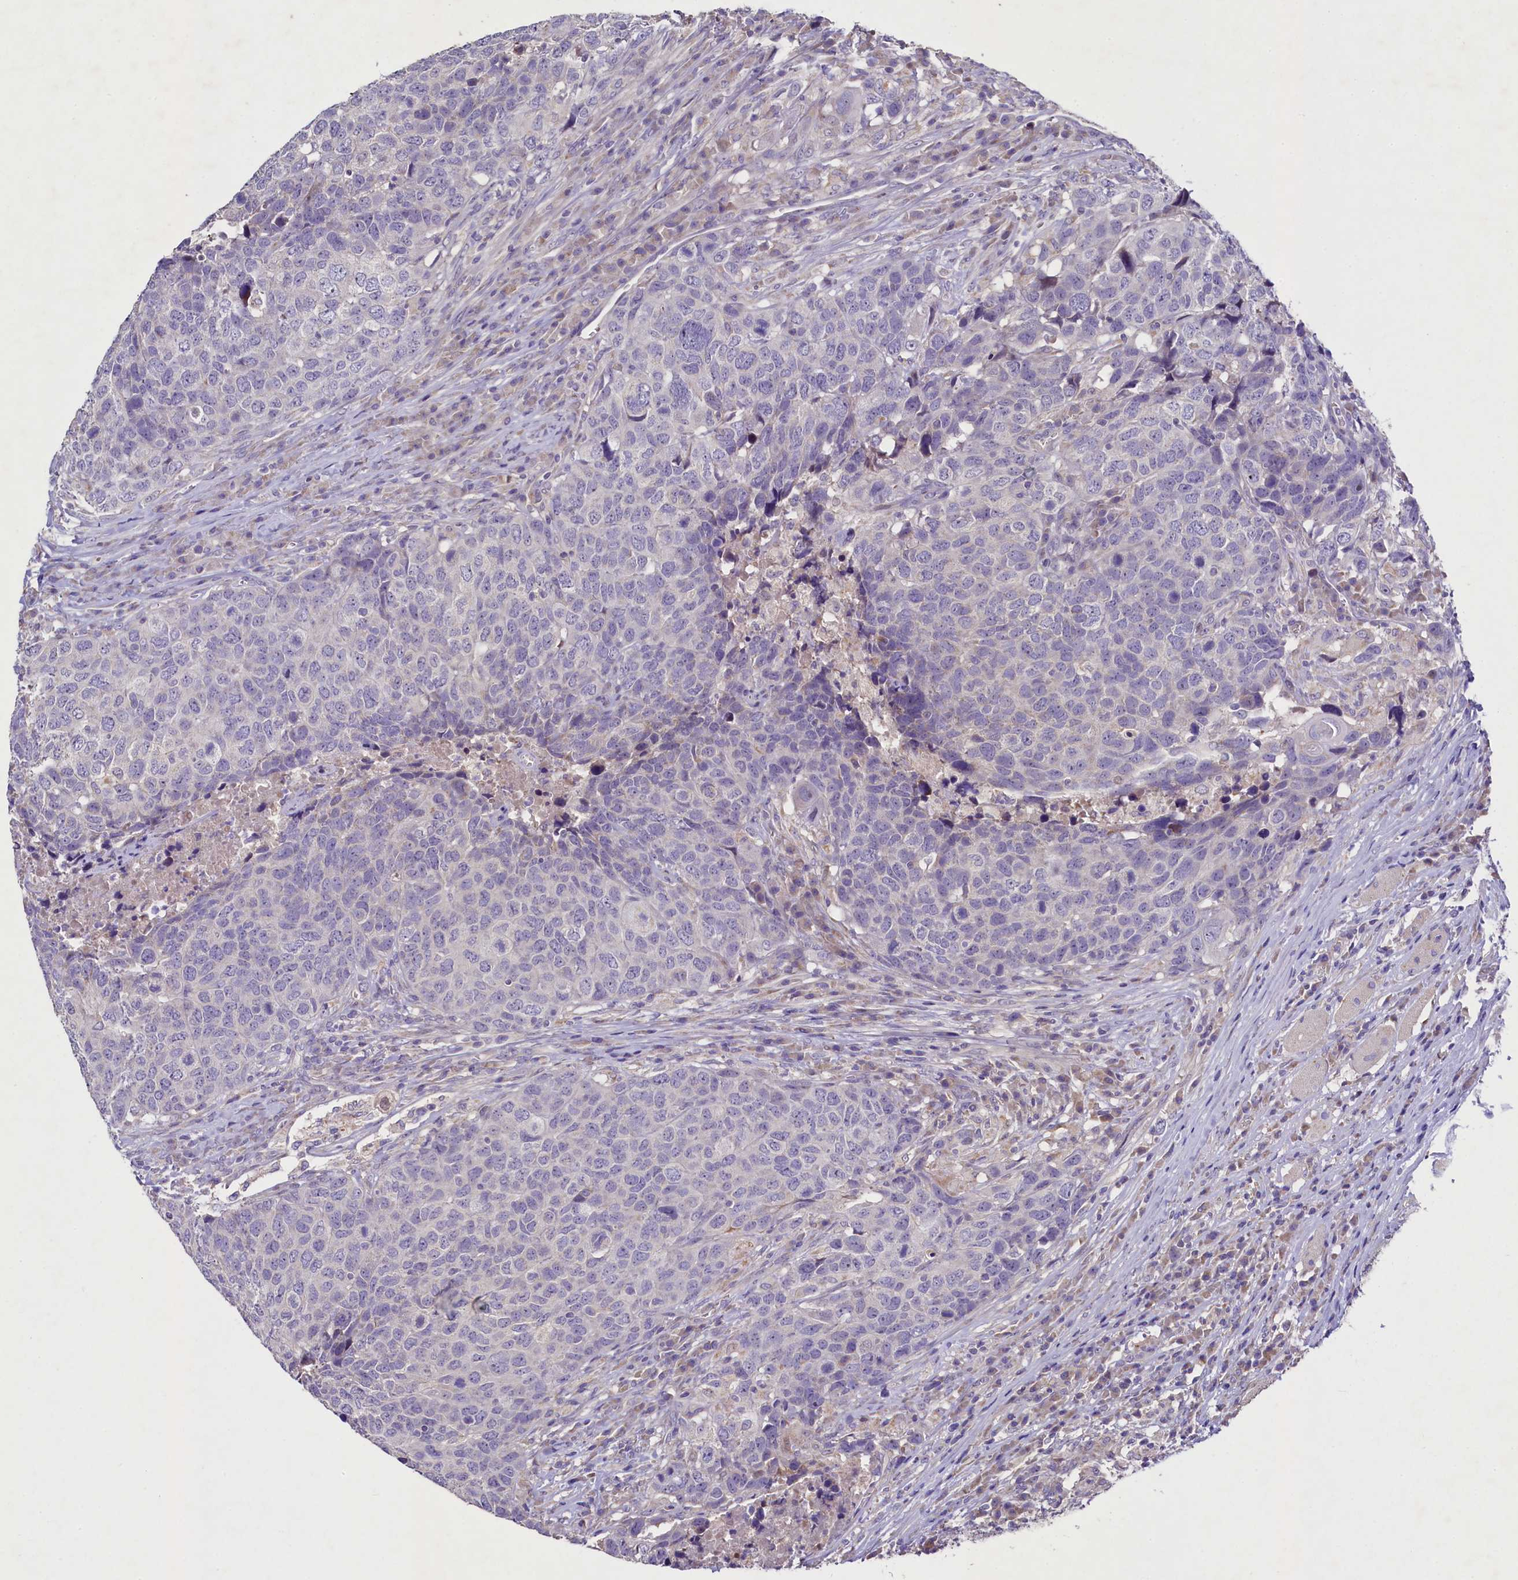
{"staining": {"intensity": "negative", "quantity": "none", "location": "none"}, "tissue": "head and neck cancer", "cell_type": "Tumor cells", "image_type": "cancer", "snomed": [{"axis": "morphology", "description": "Squamous cell carcinoma, NOS"}, {"axis": "topography", "description": "Head-Neck"}], "caption": "High magnification brightfield microscopy of head and neck cancer stained with DAB (3,3'-diaminobenzidine) (brown) and counterstained with hematoxylin (blue): tumor cells show no significant expression. (Stains: DAB (3,3'-diaminobenzidine) immunohistochemistry (IHC) with hematoxylin counter stain, Microscopy: brightfield microscopy at high magnification).", "gene": "FXYD6", "patient": {"sex": "male", "age": 66}}